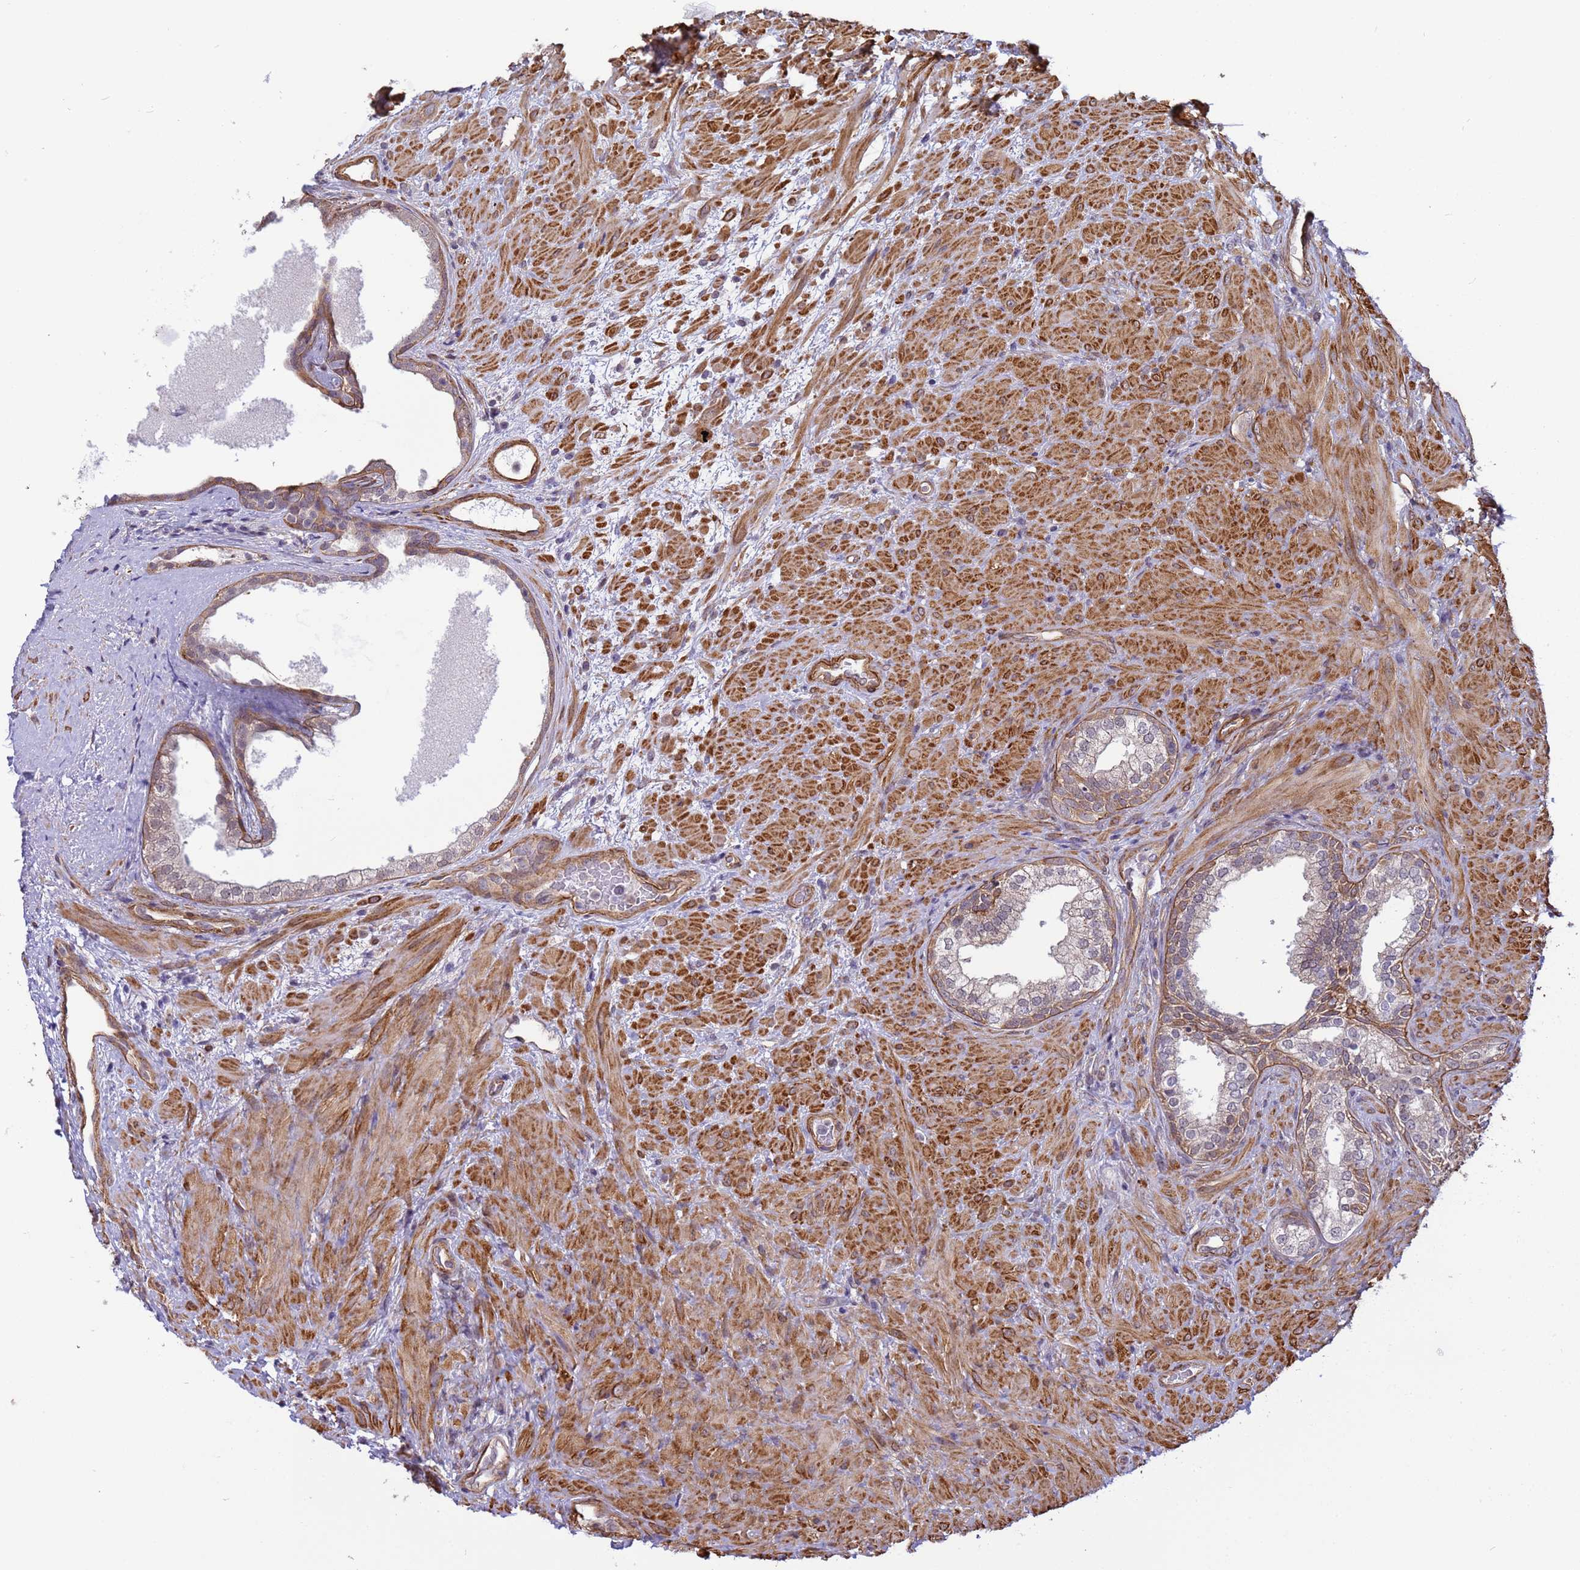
{"staining": {"intensity": "moderate", "quantity": "<25%", "location": "cytoplasmic/membranous"}, "tissue": "prostate", "cell_type": "Glandular cells", "image_type": "normal", "snomed": [{"axis": "morphology", "description": "Normal tissue, NOS"}, {"axis": "topography", "description": "Prostate"}], "caption": "An image showing moderate cytoplasmic/membranous expression in approximately <25% of glandular cells in normal prostate, as visualized by brown immunohistochemical staining.", "gene": "ITGB4", "patient": {"sex": "male", "age": 76}}